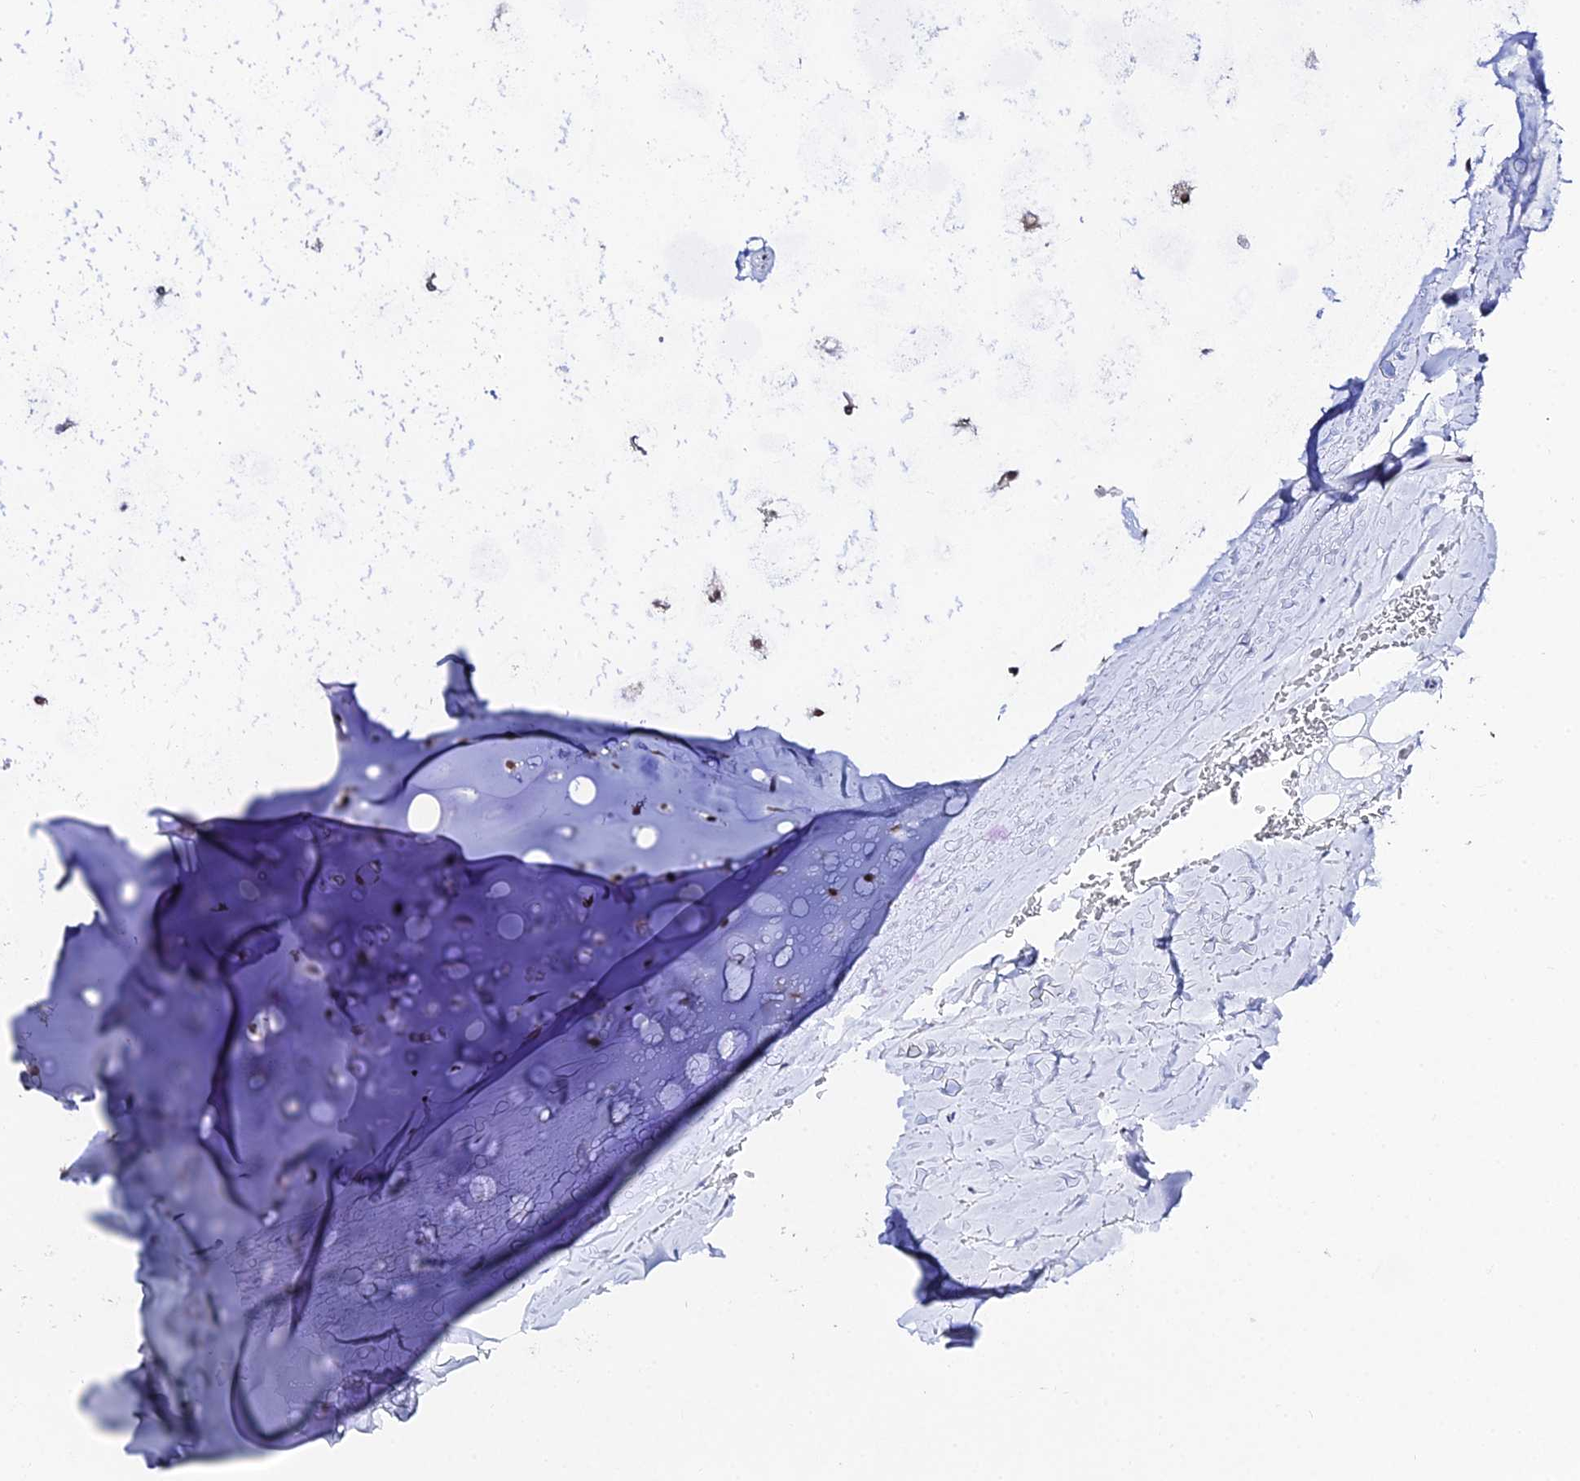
{"staining": {"intensity": "weak", "quantity": ">75%", "location": "nuclear"}, "tissue": "adipose tissue", "cell_type": "Adipocytes", "image_type": "normal", "snomed": [{"axis": "morphology", "description": "Normal tissue, NOS"}, {"axis": "topography", "description": "Cartilage tissue"}], "caption": "DAB immunohistochemical staining of normal adipose tissue shows weak nuclear protein expression in approximately >75% of adipocytes.", "gene": "POFUT2", "patient": {"sex": "male", "age": 66}}